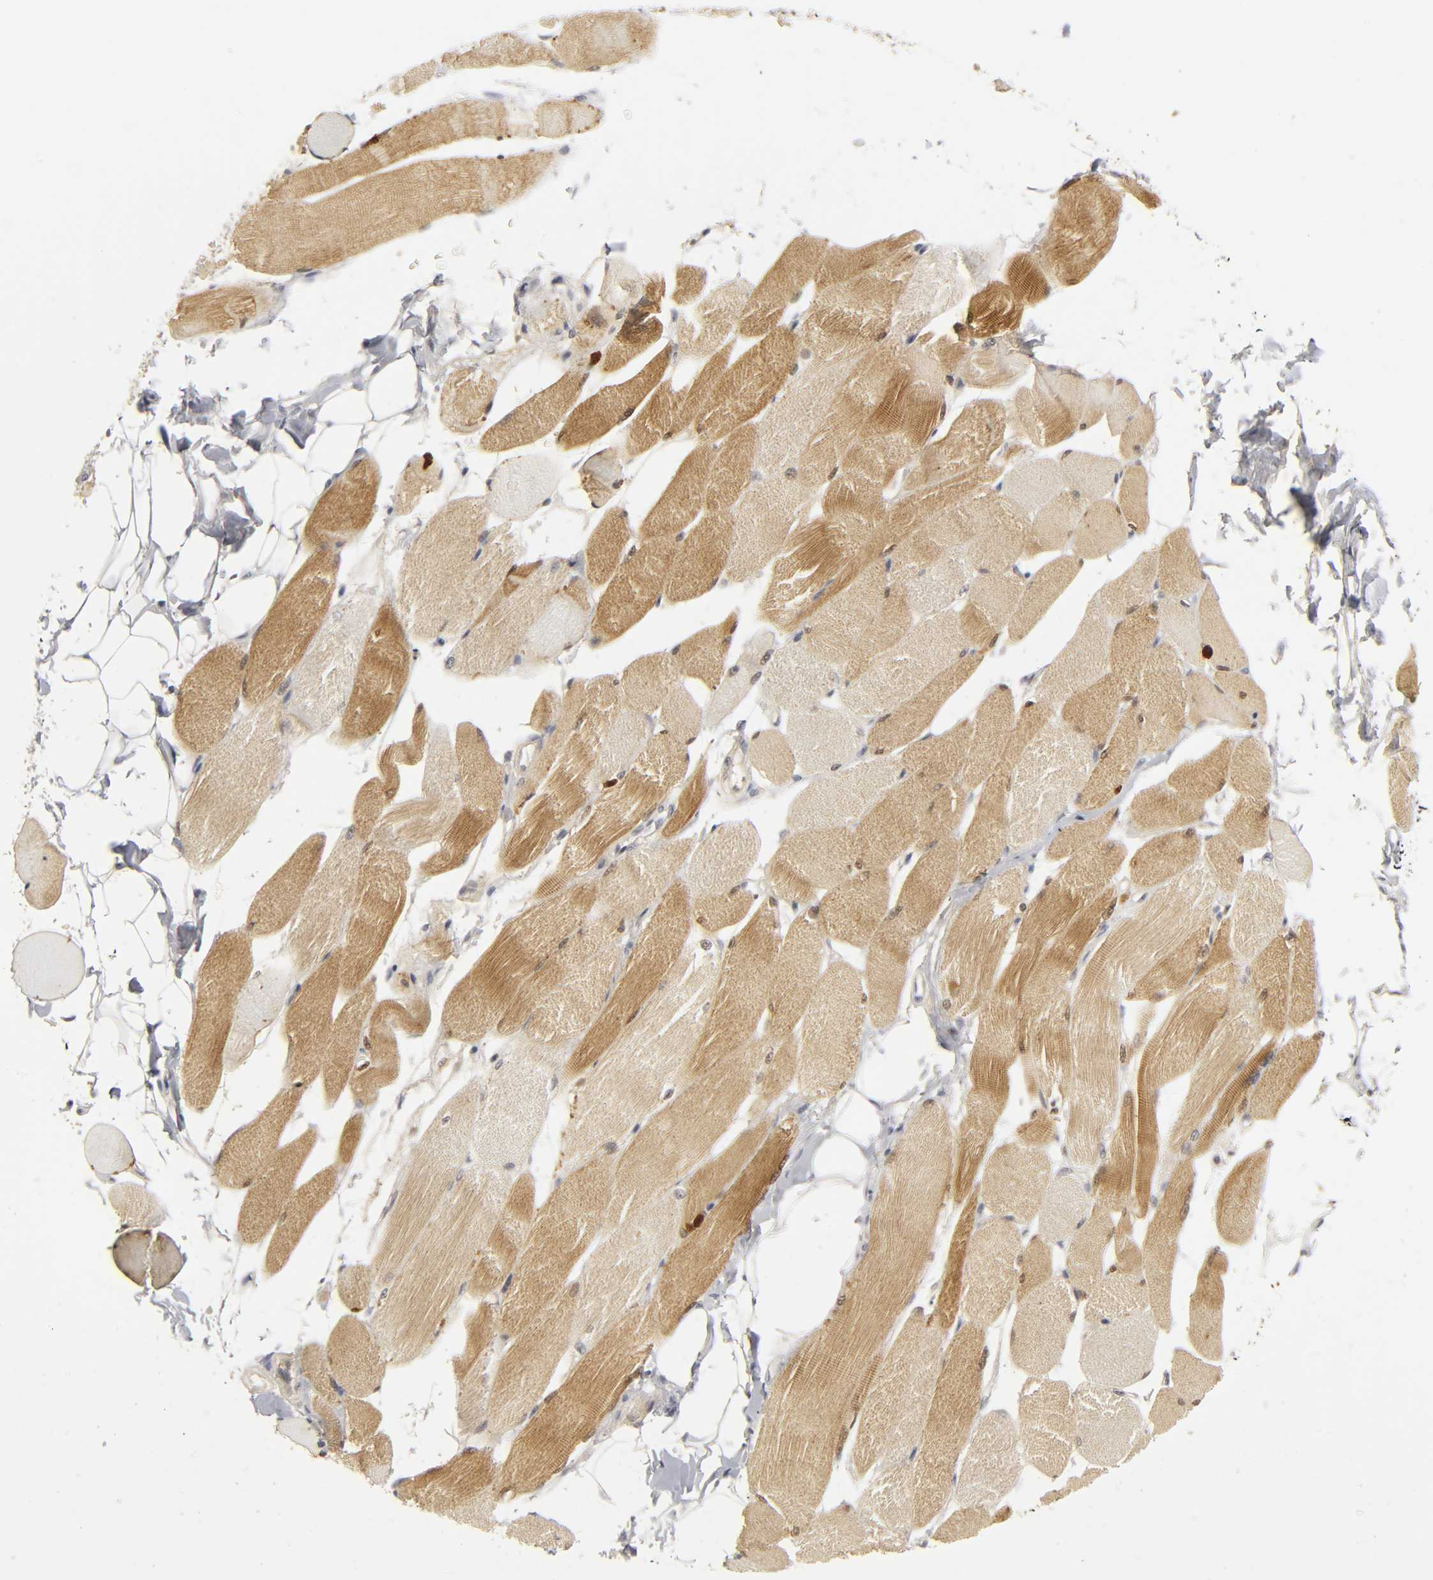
{"staining": {"intensity": "strong", "quantity": ">75%", "location": "cytoplasmic/membranous"}, "tissue": "skeletal muscle", "cell_type": "Myocytes", "image_type": "normal", "snomed": [{"axis": "morphology", "description": "Normal tissue, NOS"}, {"axis": "topography", "description": "Skeletal muscle"}, {"axis": "topography", "description": "Peripheral nerve tissue"}], "caption": "IHC (DAB) staining of benign human skeletal muscle displays strong cytoplasmic/membranous protein positivity in approximately >75% of myocytes.", "gene": "PDLIM3", "patient": {"sex": "female", "age": 84}}